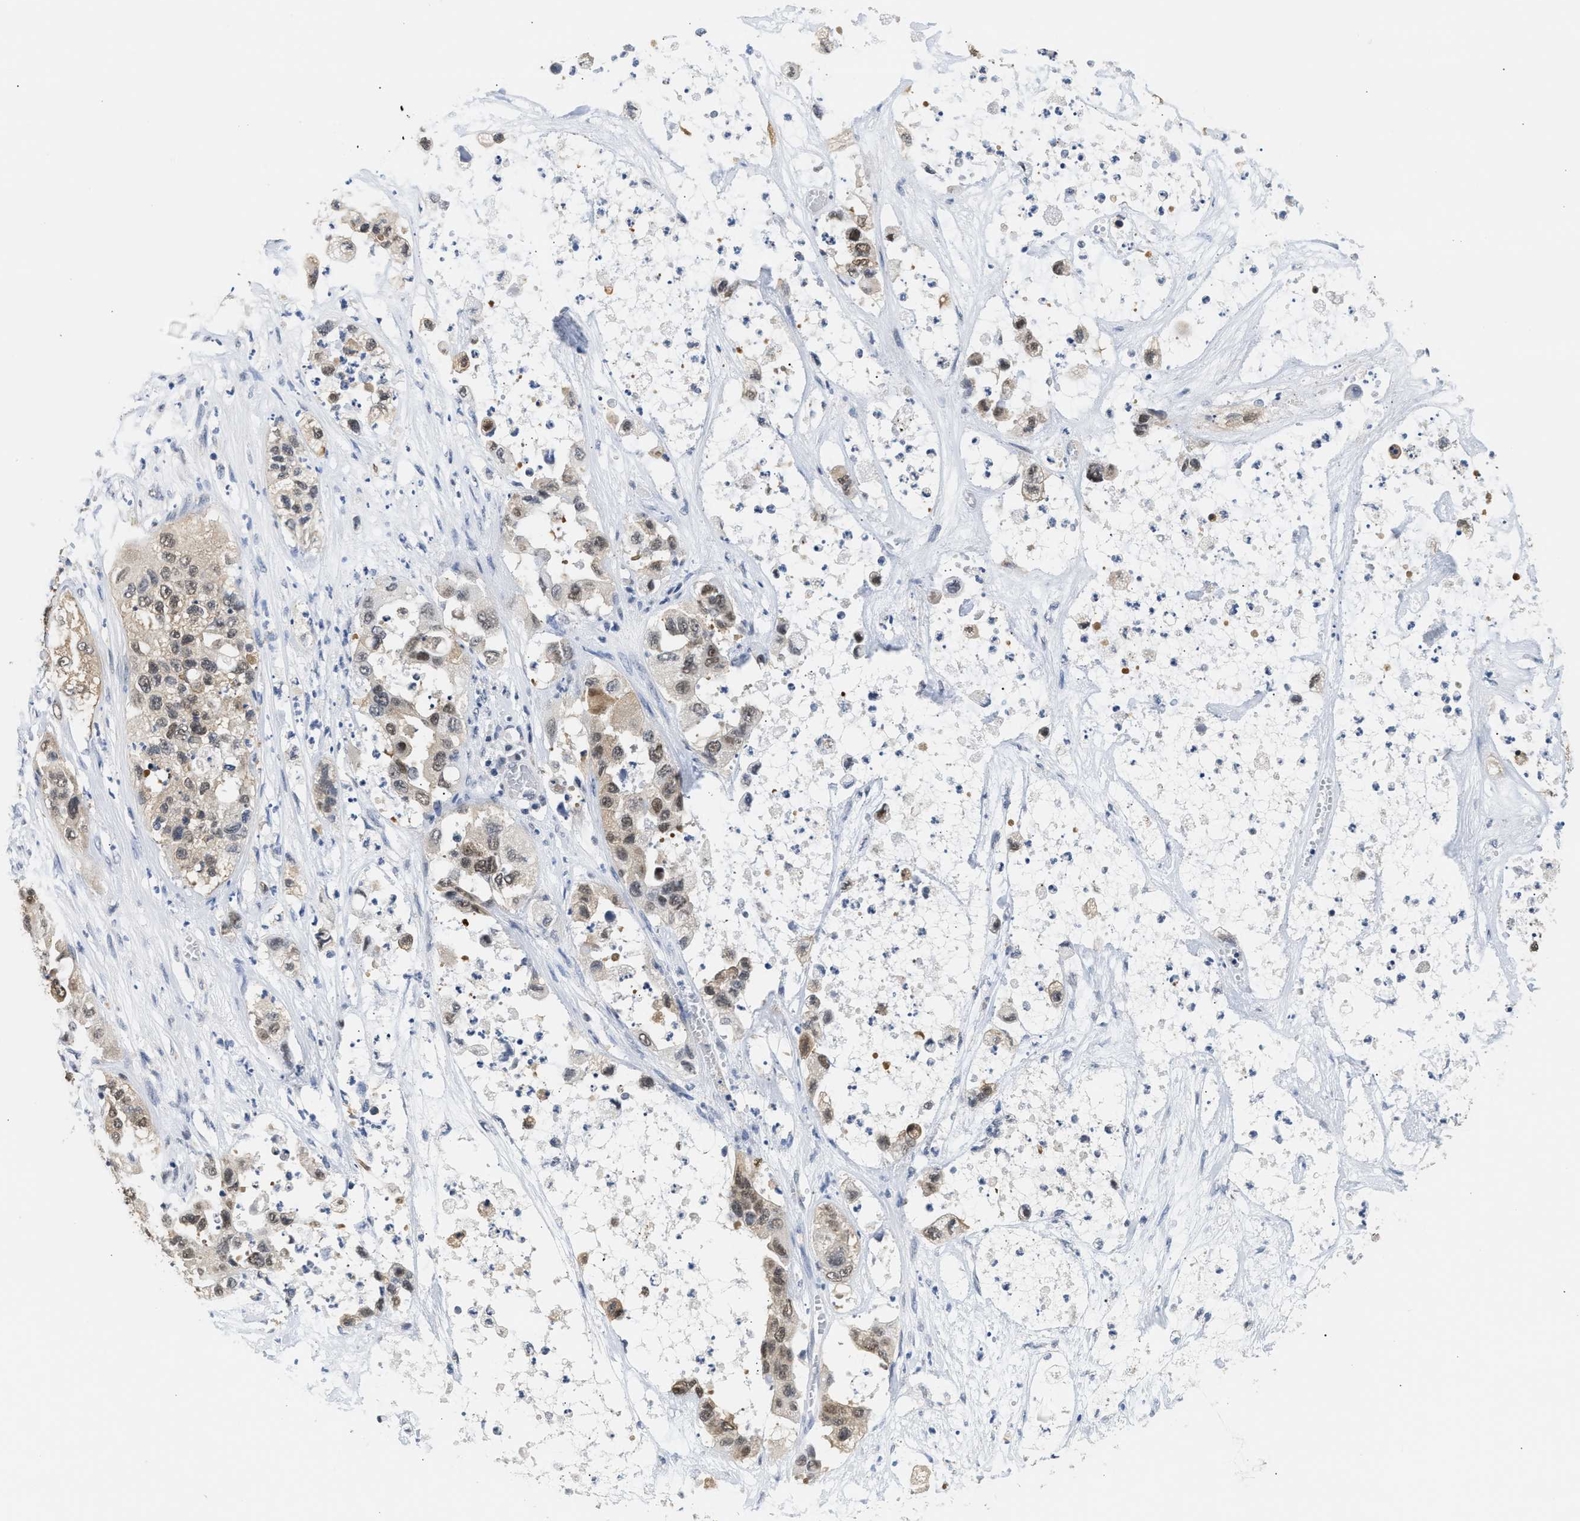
{"staining": {"intensity": "moderate", "quantity": "25%-75%", "location": "nuclear"}, "tissue": "pancreatic cancer", "cell_type": "Tumor cells", "image_type": "cancer", "snomed": [{"axis": "morphology", "description": "Adenocarcinoma, NOS"}, {"axis": "topography", "description": "Pancreas"}], "caption": "The immunohistochemical stain labels moderate nuclear positivity in tumor cells of pancreatic adenocarcinoma tissue.", "gene": "PPM1L", "patient": {"sex": "female", "age": 78}}